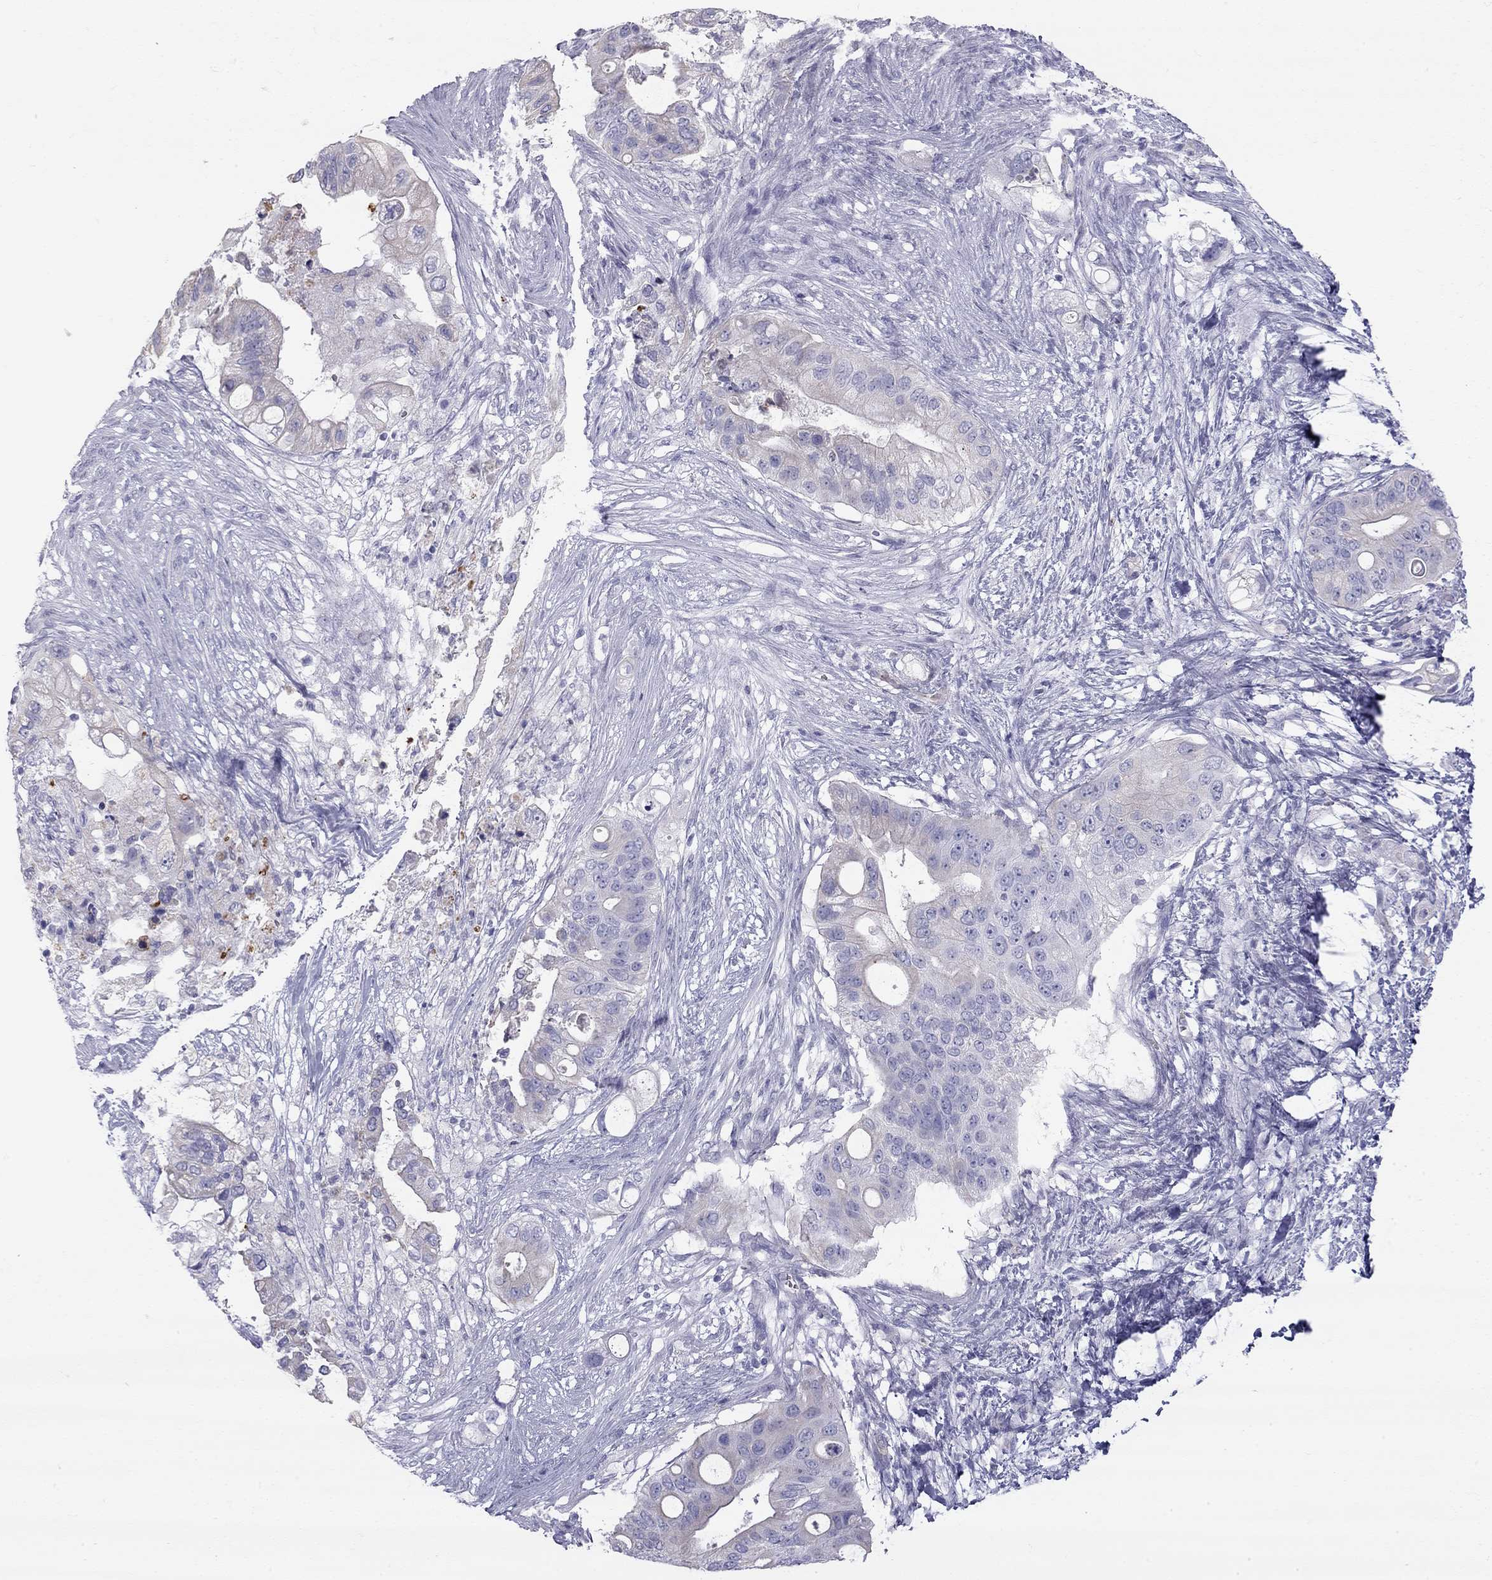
{"staining": {"intensity": "weak", "quantity": "<25%", "location": "cytoplasmic/membranous"}, "tissue": "pancreatic cancer", "cell_type": "Tumor cells", "image_type": "cancer", "snomed": [{"axis": "morphology", "description": "Adenocarcinoma, NOS"}, {"axis": "topography", "description": "Pancreas"}], "caption": "Photomicrograph shows no significant protein expression in tumor cells of pancreatic adenocarcinoma.", "gene": "TDRD6", "patient": {"sex": "female", "age": 72}}